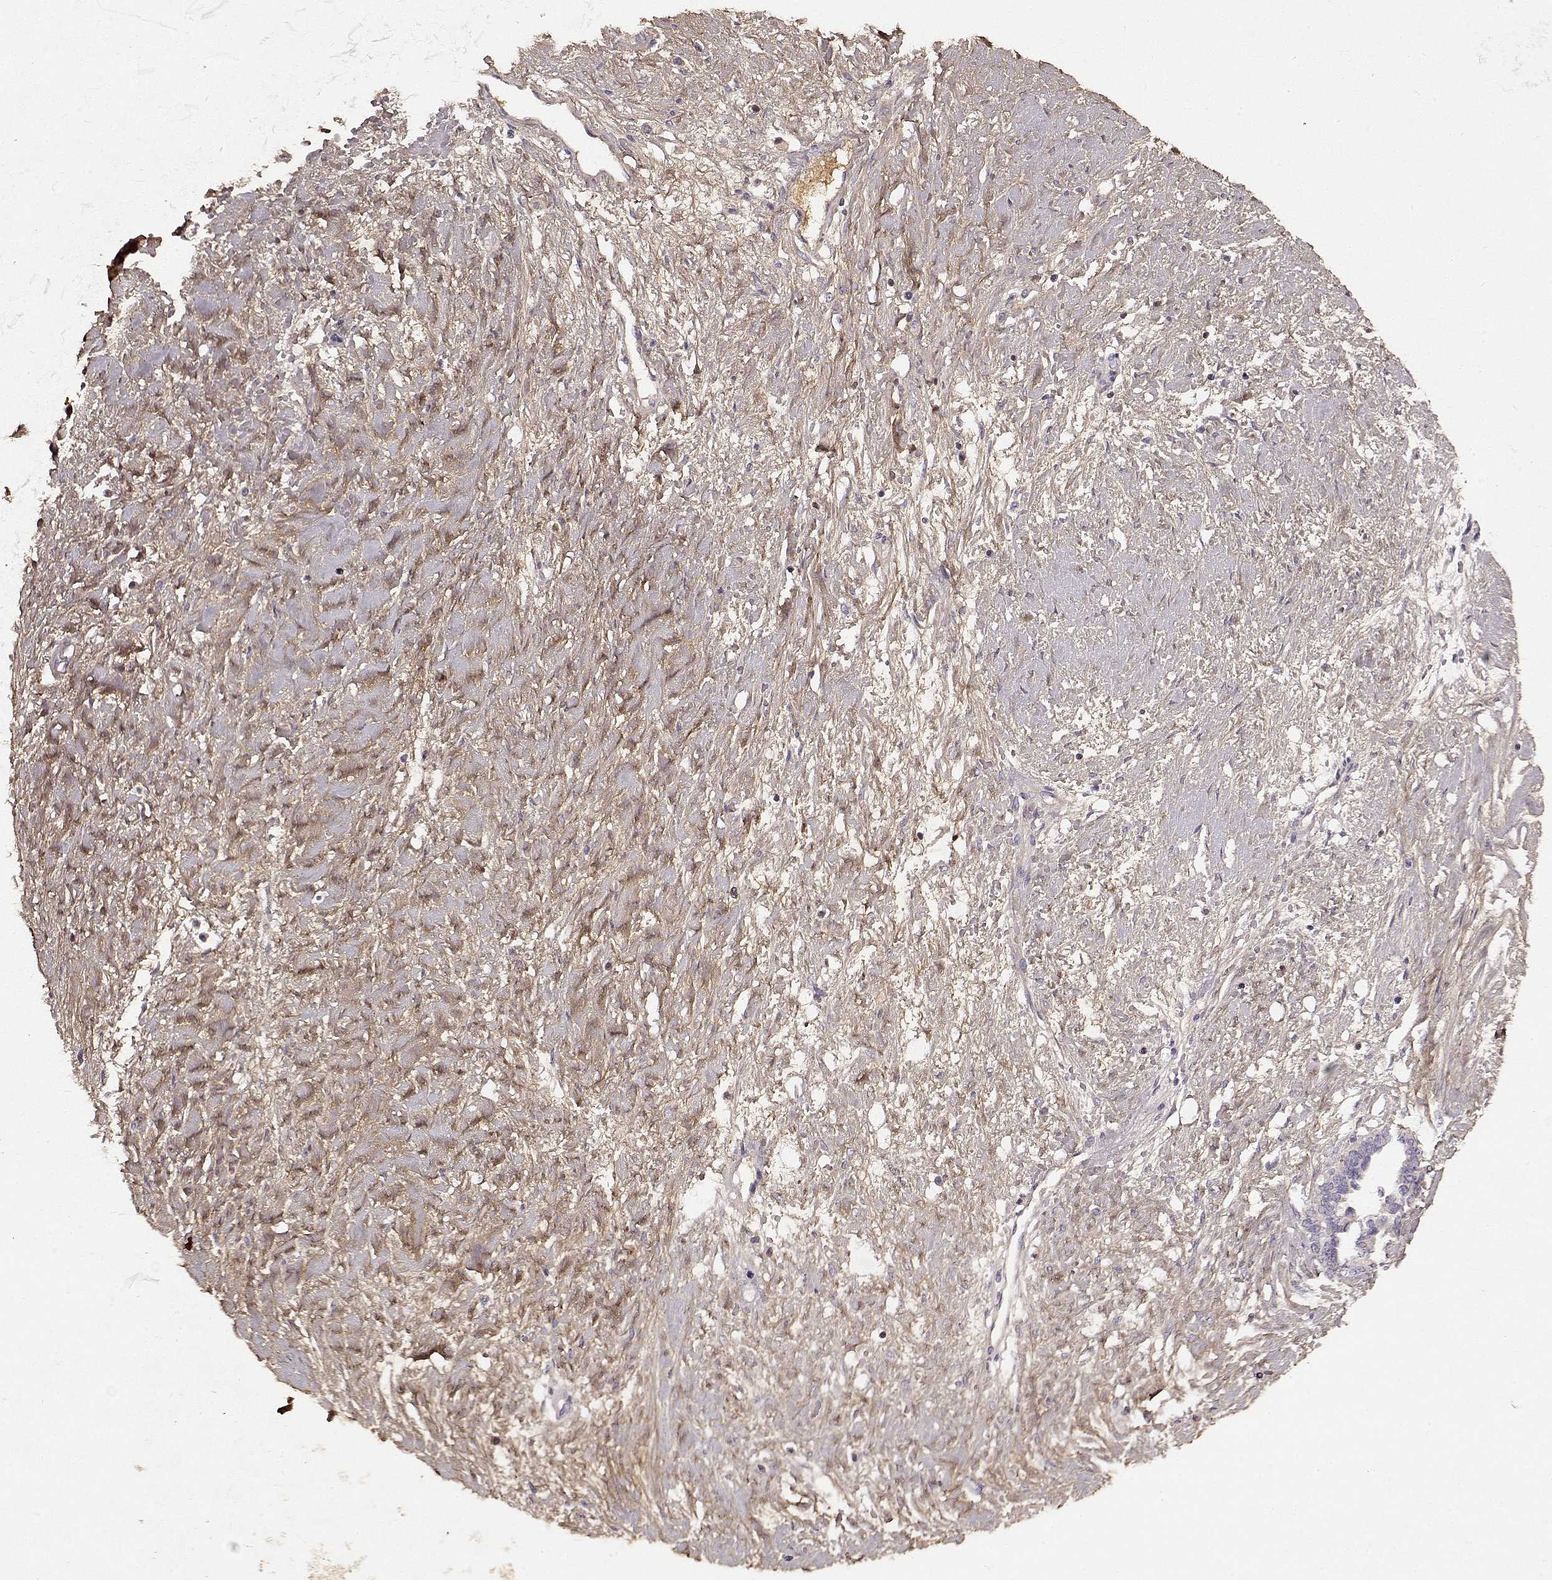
{"staining": {"intensity": "weak", "quantity": "25%-75%", "location": "cytoplasmic/membranous"}, "tissue": "ovarian cancer", "cell_type": "Tumor cells", "image_type": "cancer", "snomed": [{"axis": "morphology", "description": "Cystadenocarcinoma, serous, NOS"}, {"axis": "topography", "description": "Ovary"}], "caption": "Ovarian serous cystadenocarcinoma tissue exhibits weak cytoplasmic/membranous positivity in about 25%-75% of tumor cells, visualized by immunohistochemistry.", "gene": "LUM", "patient": {"sex": "female", "age": 69}}